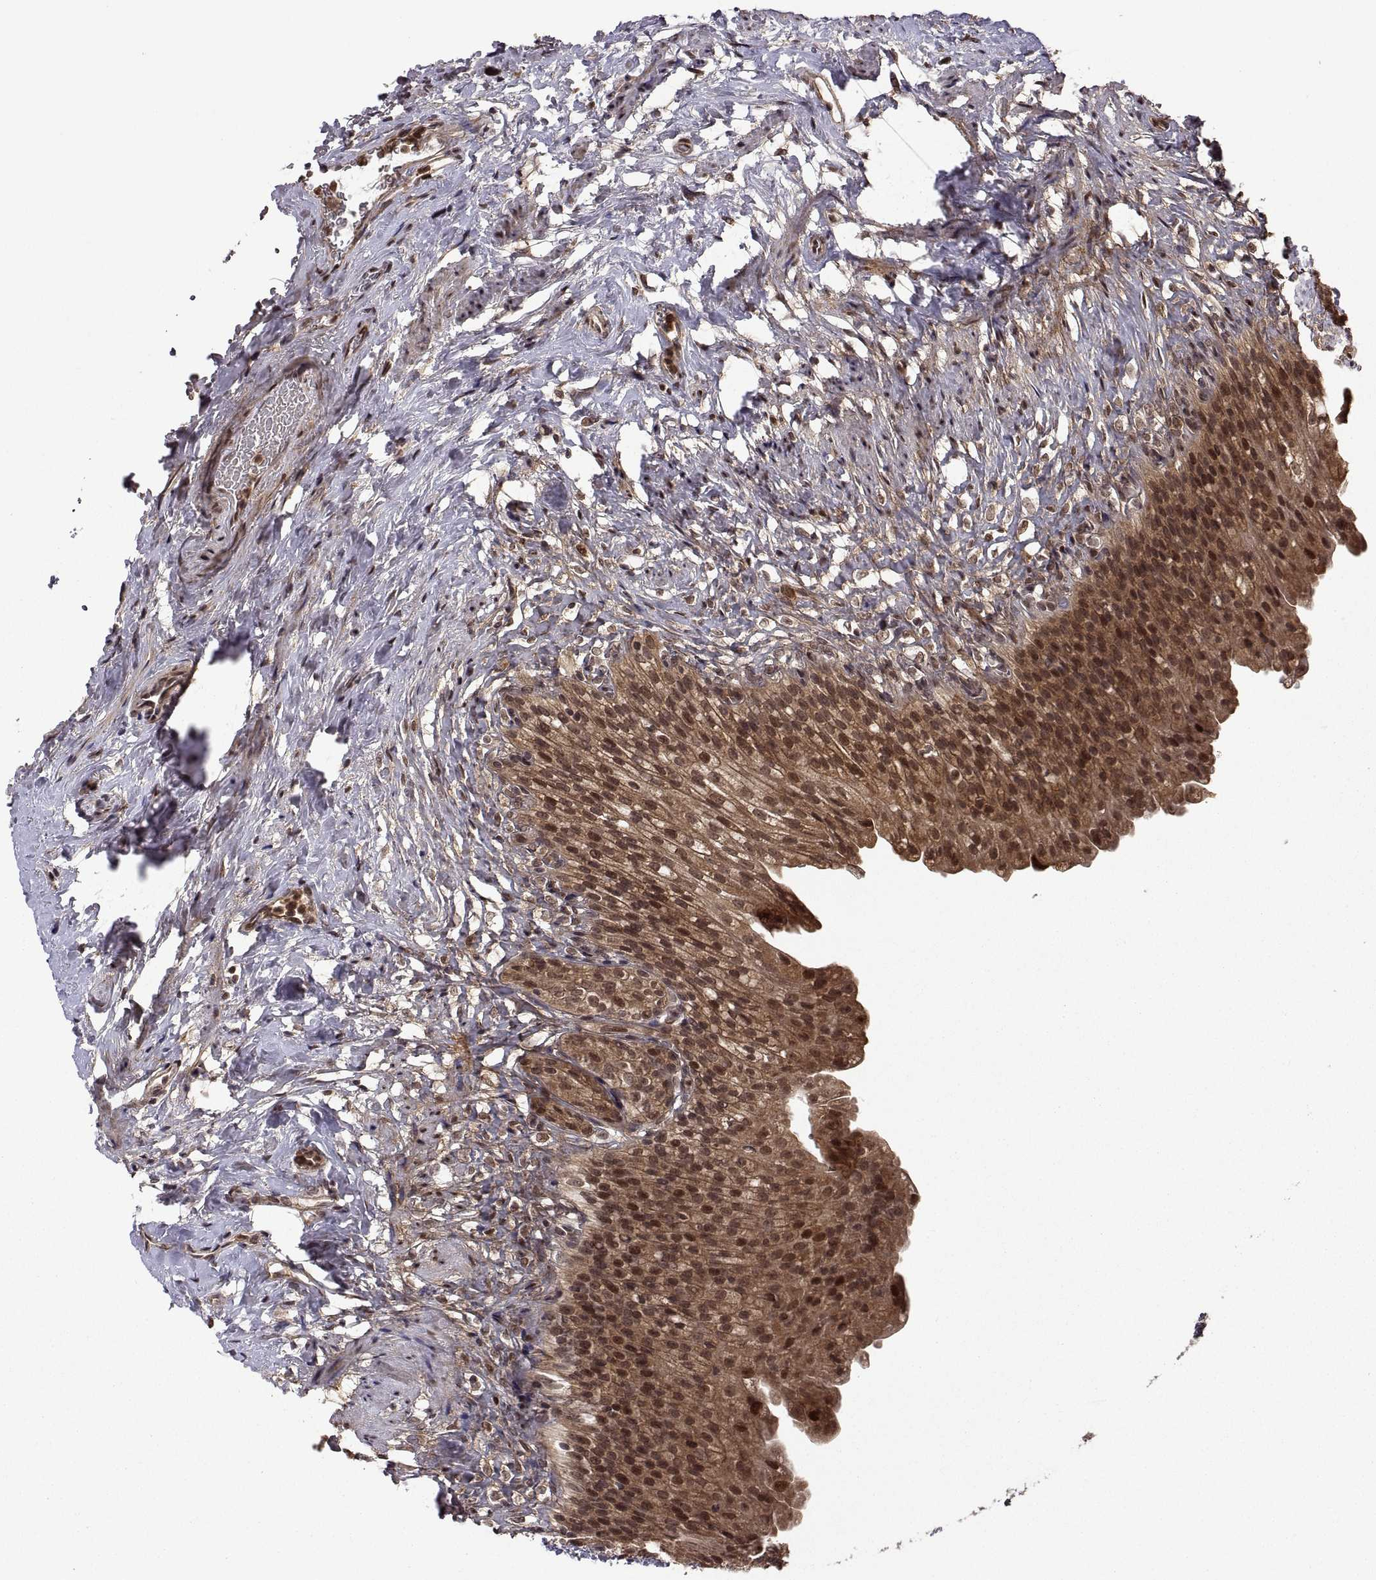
{"staining": {"intensity": "moderate", "quantity": ">75%", "location": "cytoplasmic/membranous,nuclear"}, "tissue": "urinary bladder", "cell_type": "Urothelial cells", "image_type": "normal", "snomed": [{"axis": "morphology", "description": "Normal tissue, NOS"}, {"axis": "topography", "description": "Urinary bladder"}], "caption": "A high-resolution histopathology image shows immunohistochemistry (IHC) staining of unremarkable urinary bladder, which shows moderate cytoplasmic/membranous,nuclear staining in approximately >75% of urothelial cells.", "gene": "ZNRF2", "patient": {"sex": "male", "age": 76}}